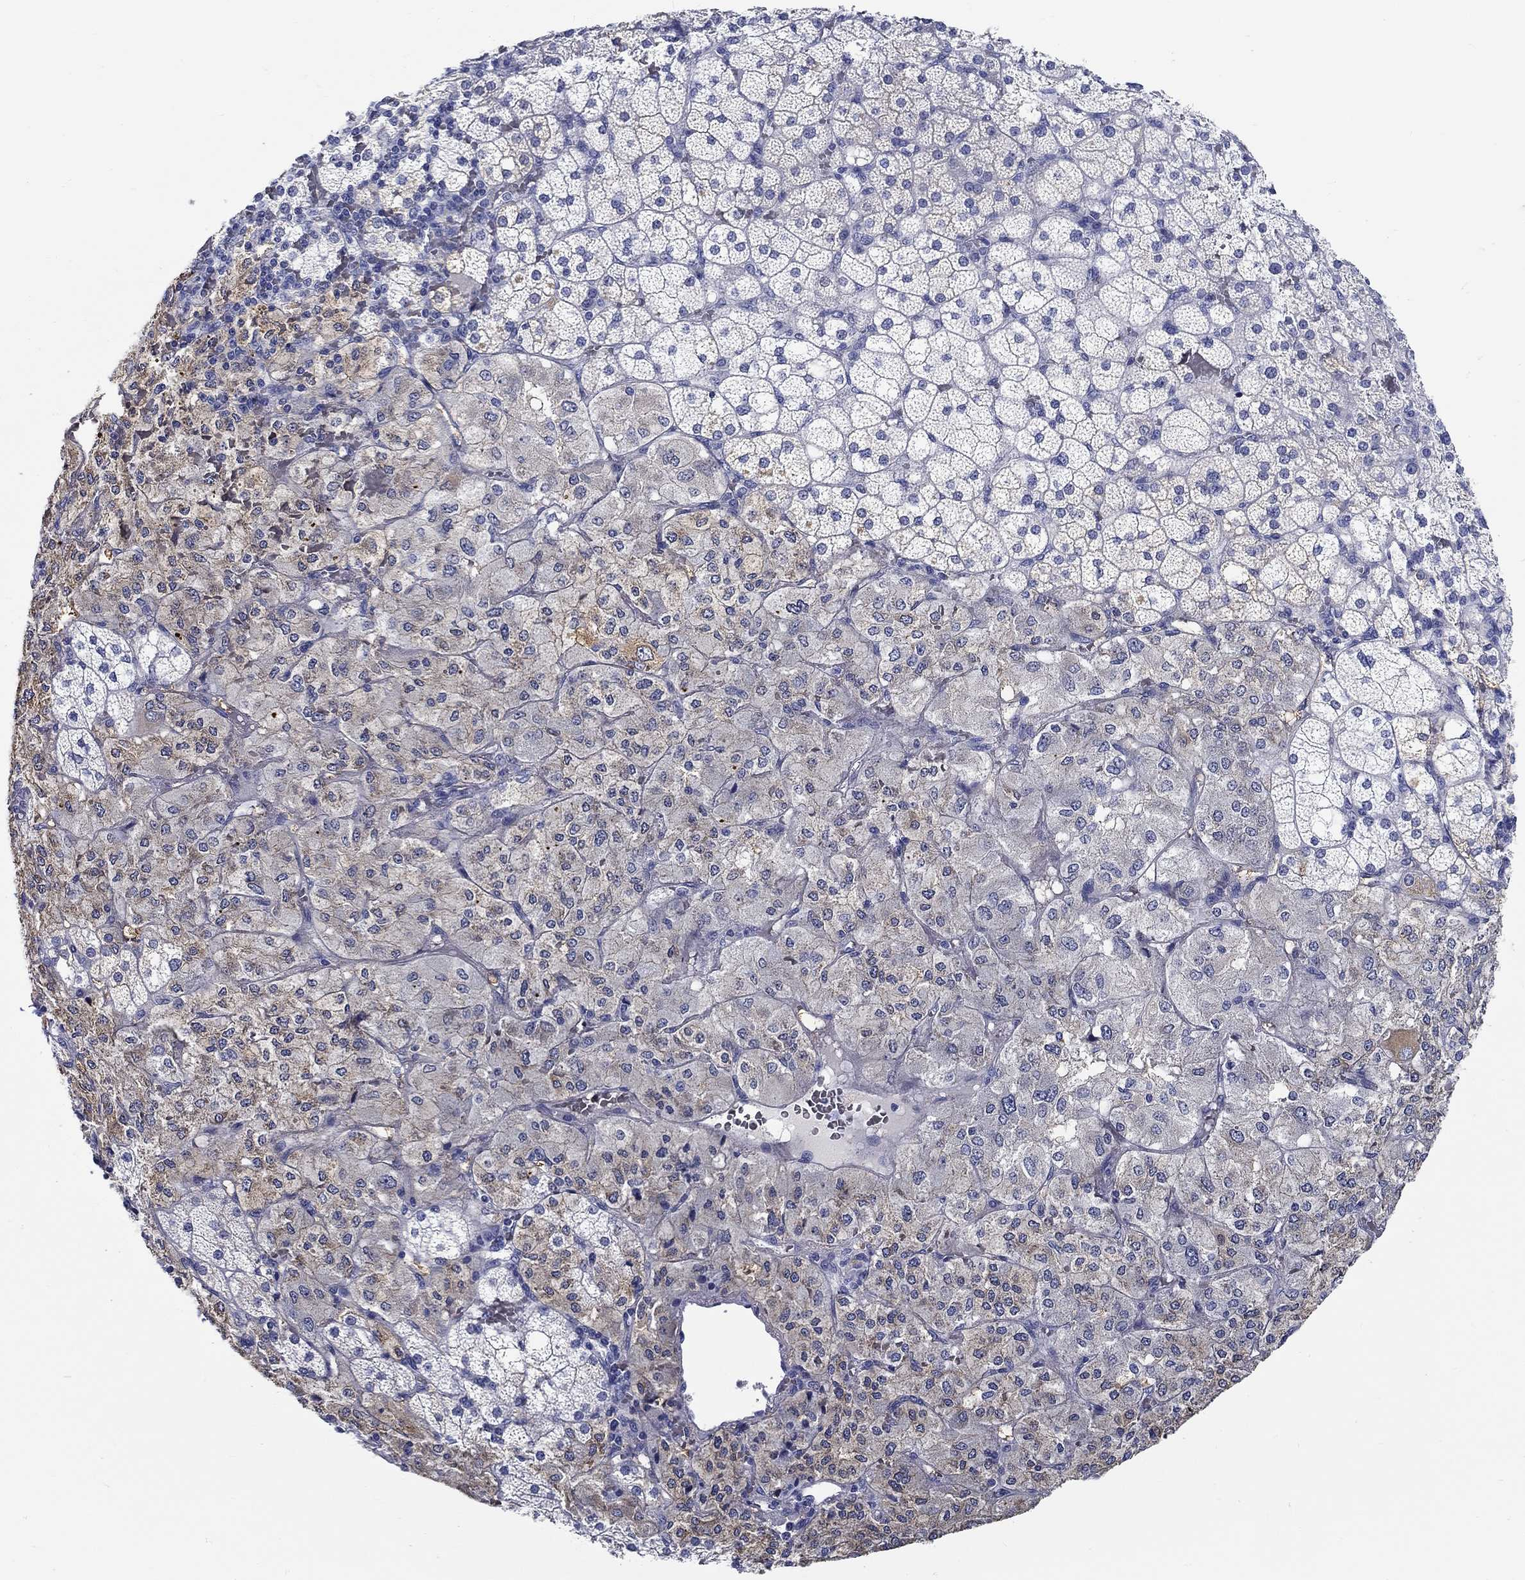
{"staining": {"intensity": "weak", "quantity": "<25%", "location": "cytoplasmic/membranous"}, "tissue": "adrenal gland", "cell_type": "Glandular cells", "image_type": "normal", "snomed": [{"axis": "morphology", "description": "Normal tissue, NOS"}, {"axis": "topography", "description": "Adrenal gland"}], "caption": "High power microscopy image of an immunohistochemistry image of normal adrenal gland, revealing no significant staining in glandular cells.", "gene": "FBXO2", "patient": {"sex": "male", "age": 53}}